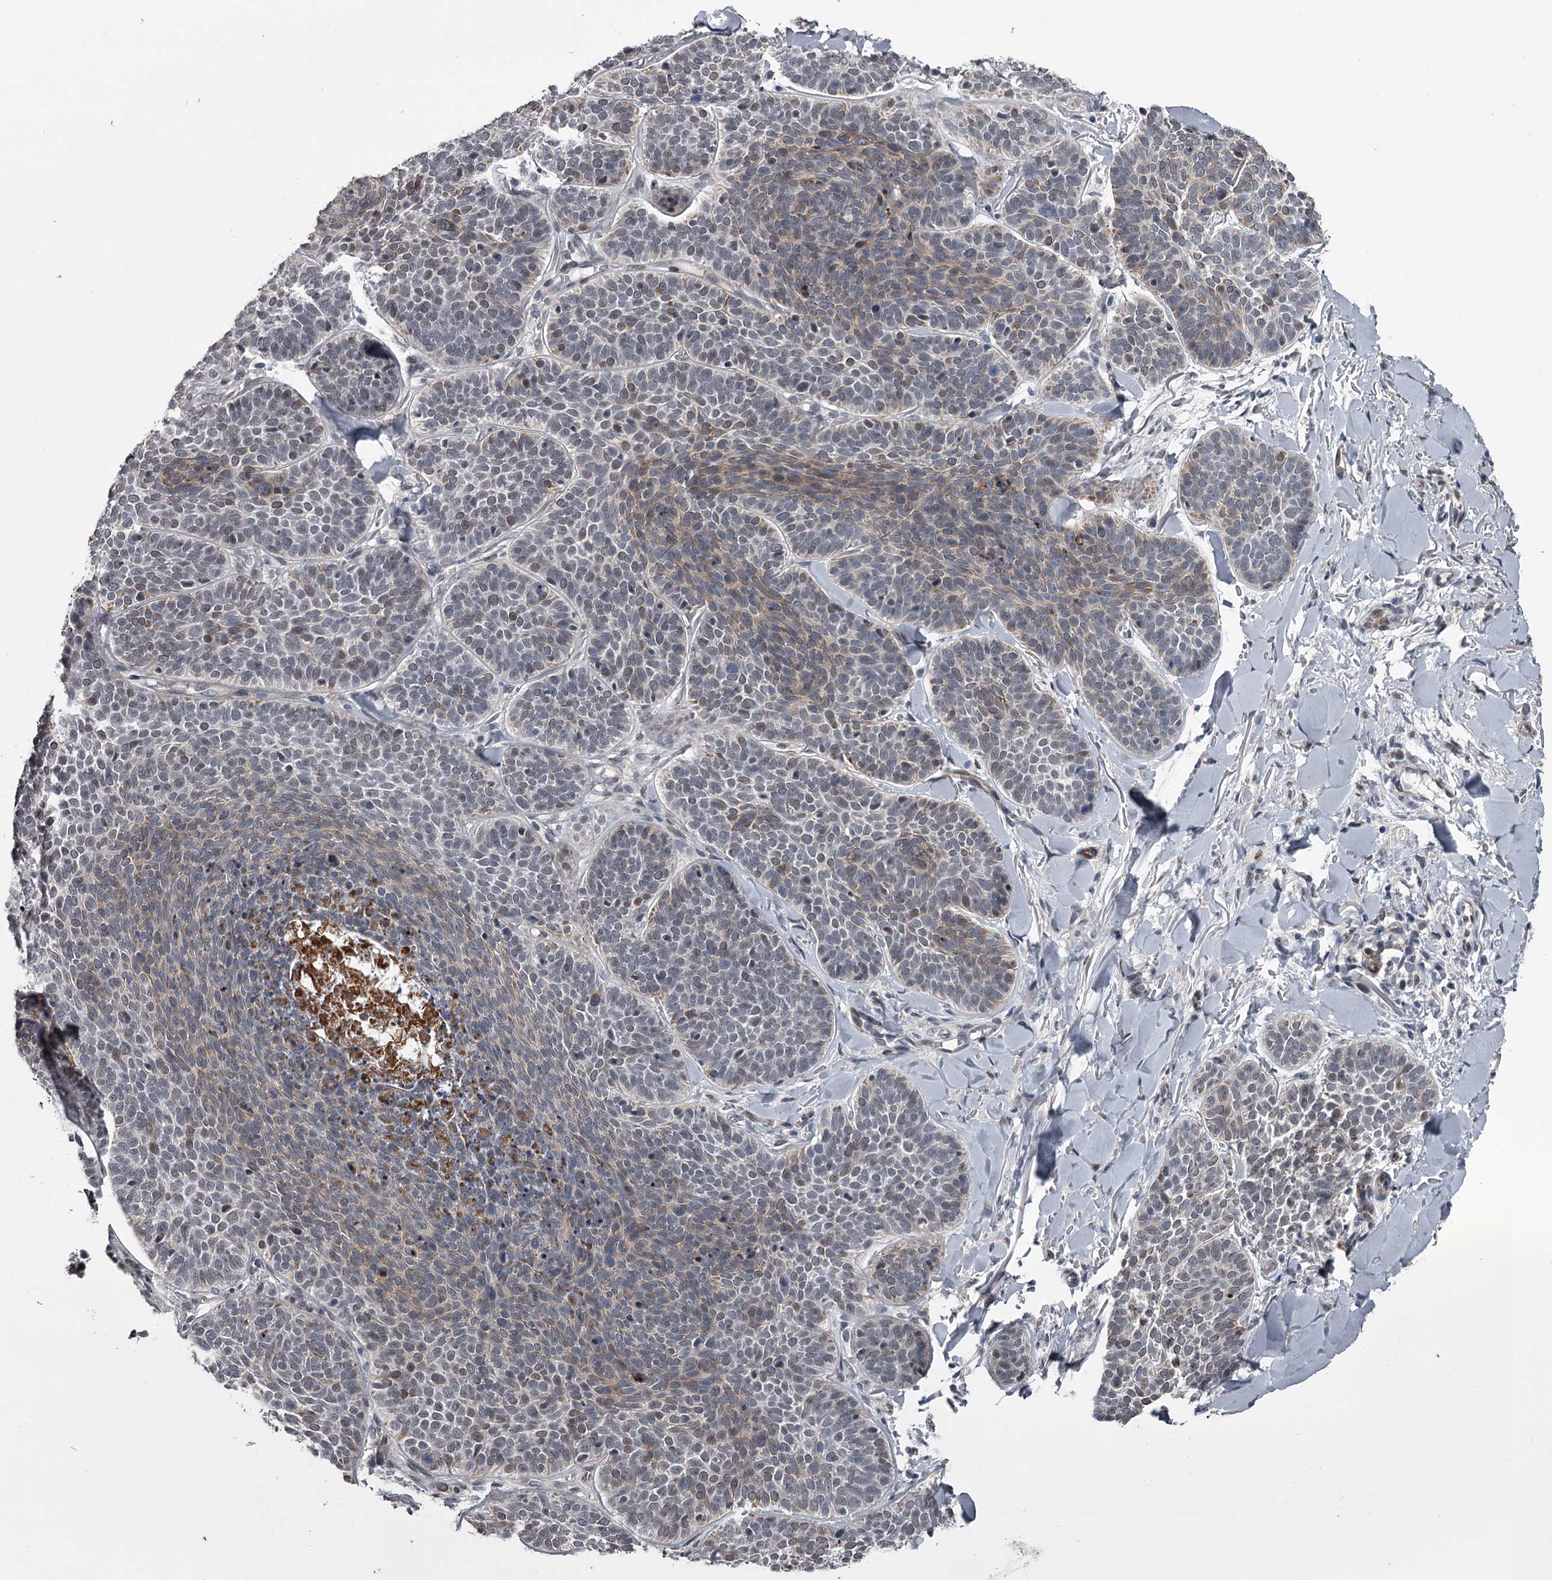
{"staining": {"intensity": "weak", "quantity": "<25%", "location": "cytoplasmic/membranous"}, "tissue": "skin cancer", "cell_type": "Tumor cells", "image_type": "cancer", "snomed": [{"axis": "morphology", "description": "Basal cell carcinoma"}, {"axis": "topography", "description": "Skin"}], "caption": "IHC photomicrograph of skin cancer (basal cell carcinoma) stained for a protein (brown), which demonstrates no positivity in tumor cells.", "gene": "PRPF40B", "patient": {"sex": "male", "age": 85}}